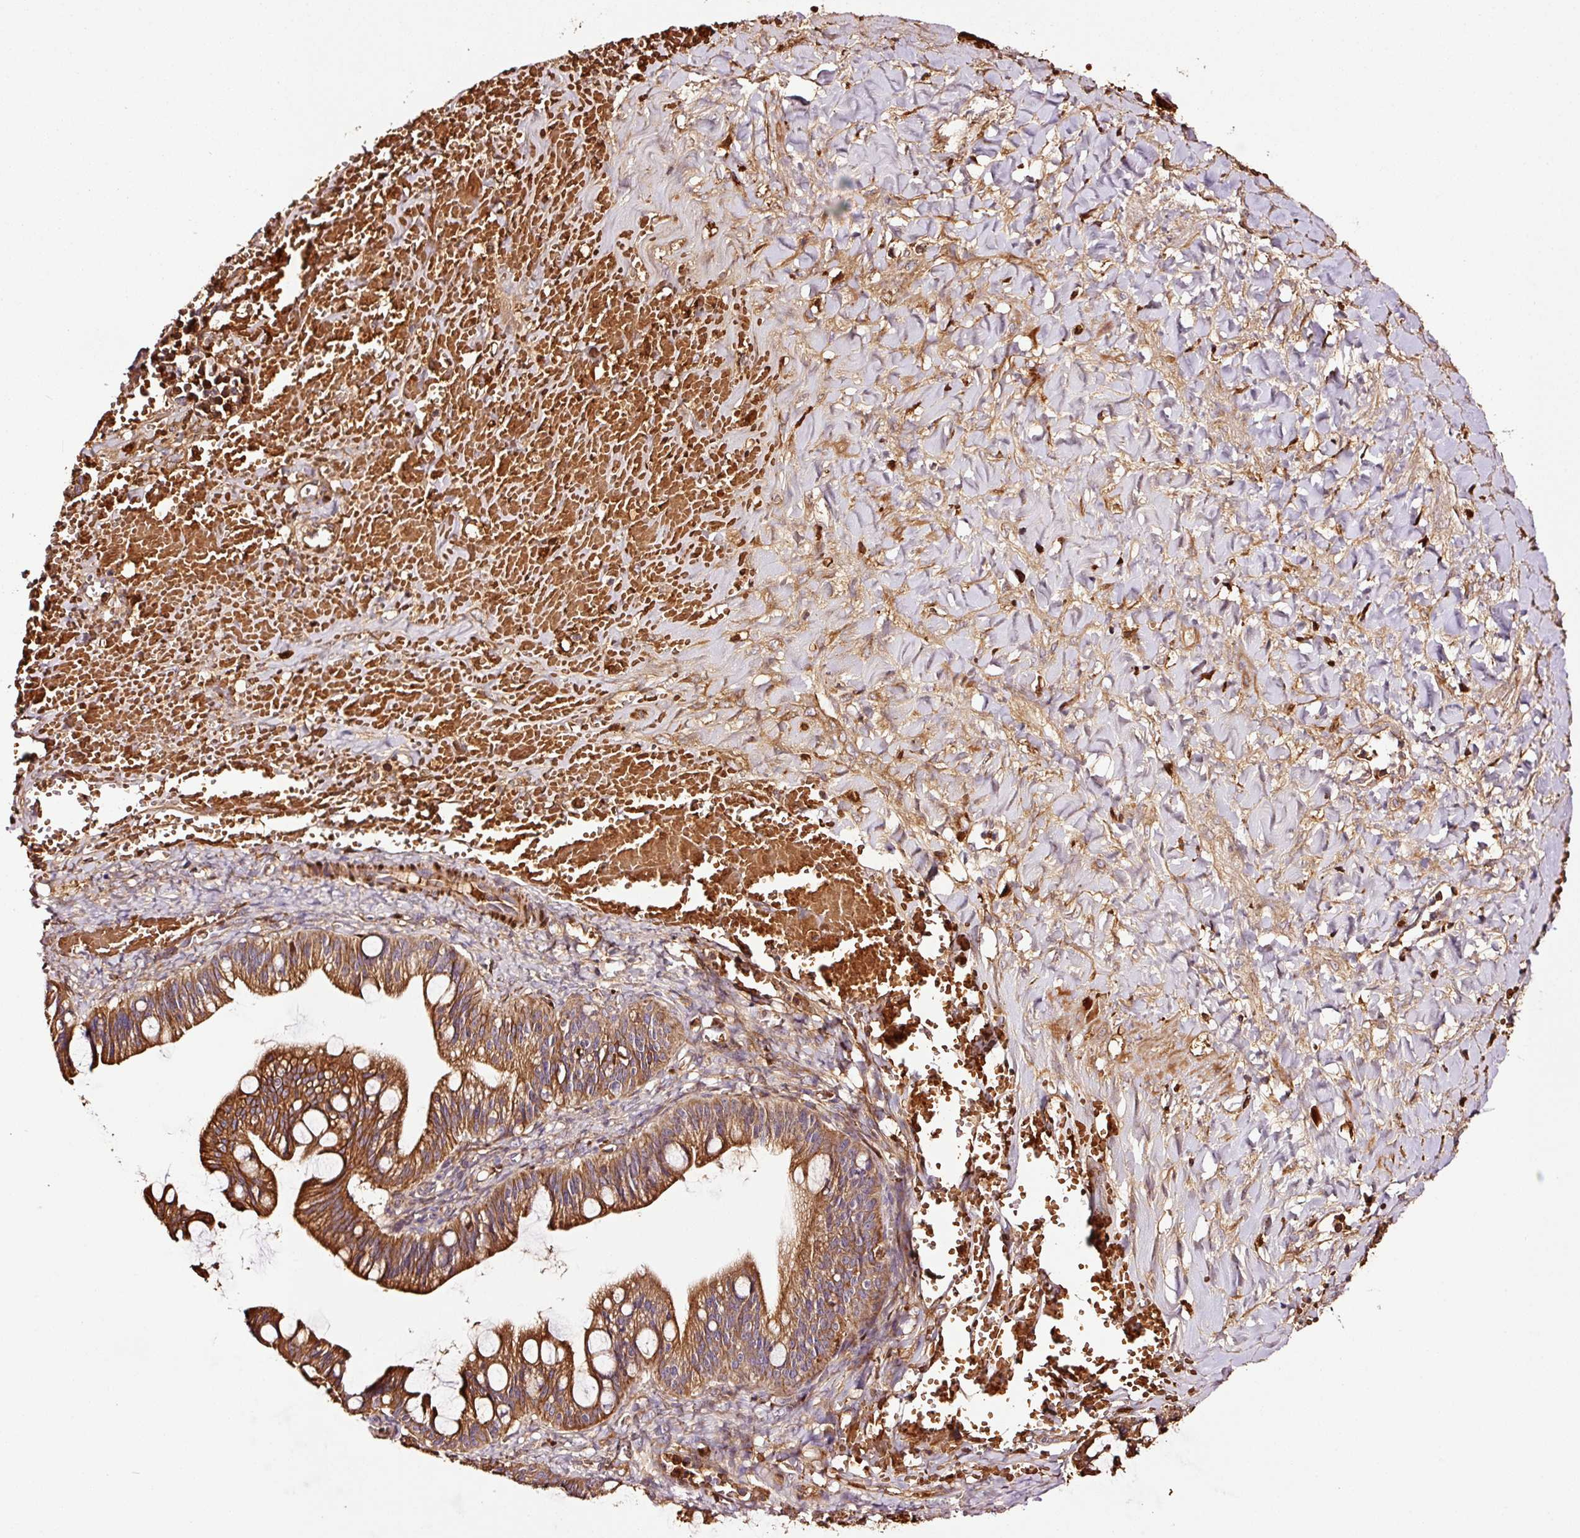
{"staining": {"intensity": "moderate", "quantity": ">75%", "location": "cytoplasmic/membranous"}, "tissue": "ovarian cancer", "cell_type": "Tumor cells", "image_type": "cancer", "snomed": [{"axis": "morphology", "description": "Cystadenocarcinoma, mucinous, NOS"}, {"axis": "topography", "description": "Ovary"}], "caption": "Immunohistochemistry staining of mucinous cystadenocarcinoma (ovarian), which exhibits medium levels of moderate cytoplasmic/membranous expression in about >75% of tumor cells indicating moderate cytoplasmic/membranous protein expression. The staining was performed using DAB (3,3'-diaminobenzidine) (brown) for protein detection and nuclei were counterstained in hematoxylin (blue).", "gene": "PGLYRP2", "patient": {"sex": "female", "age": 73}}